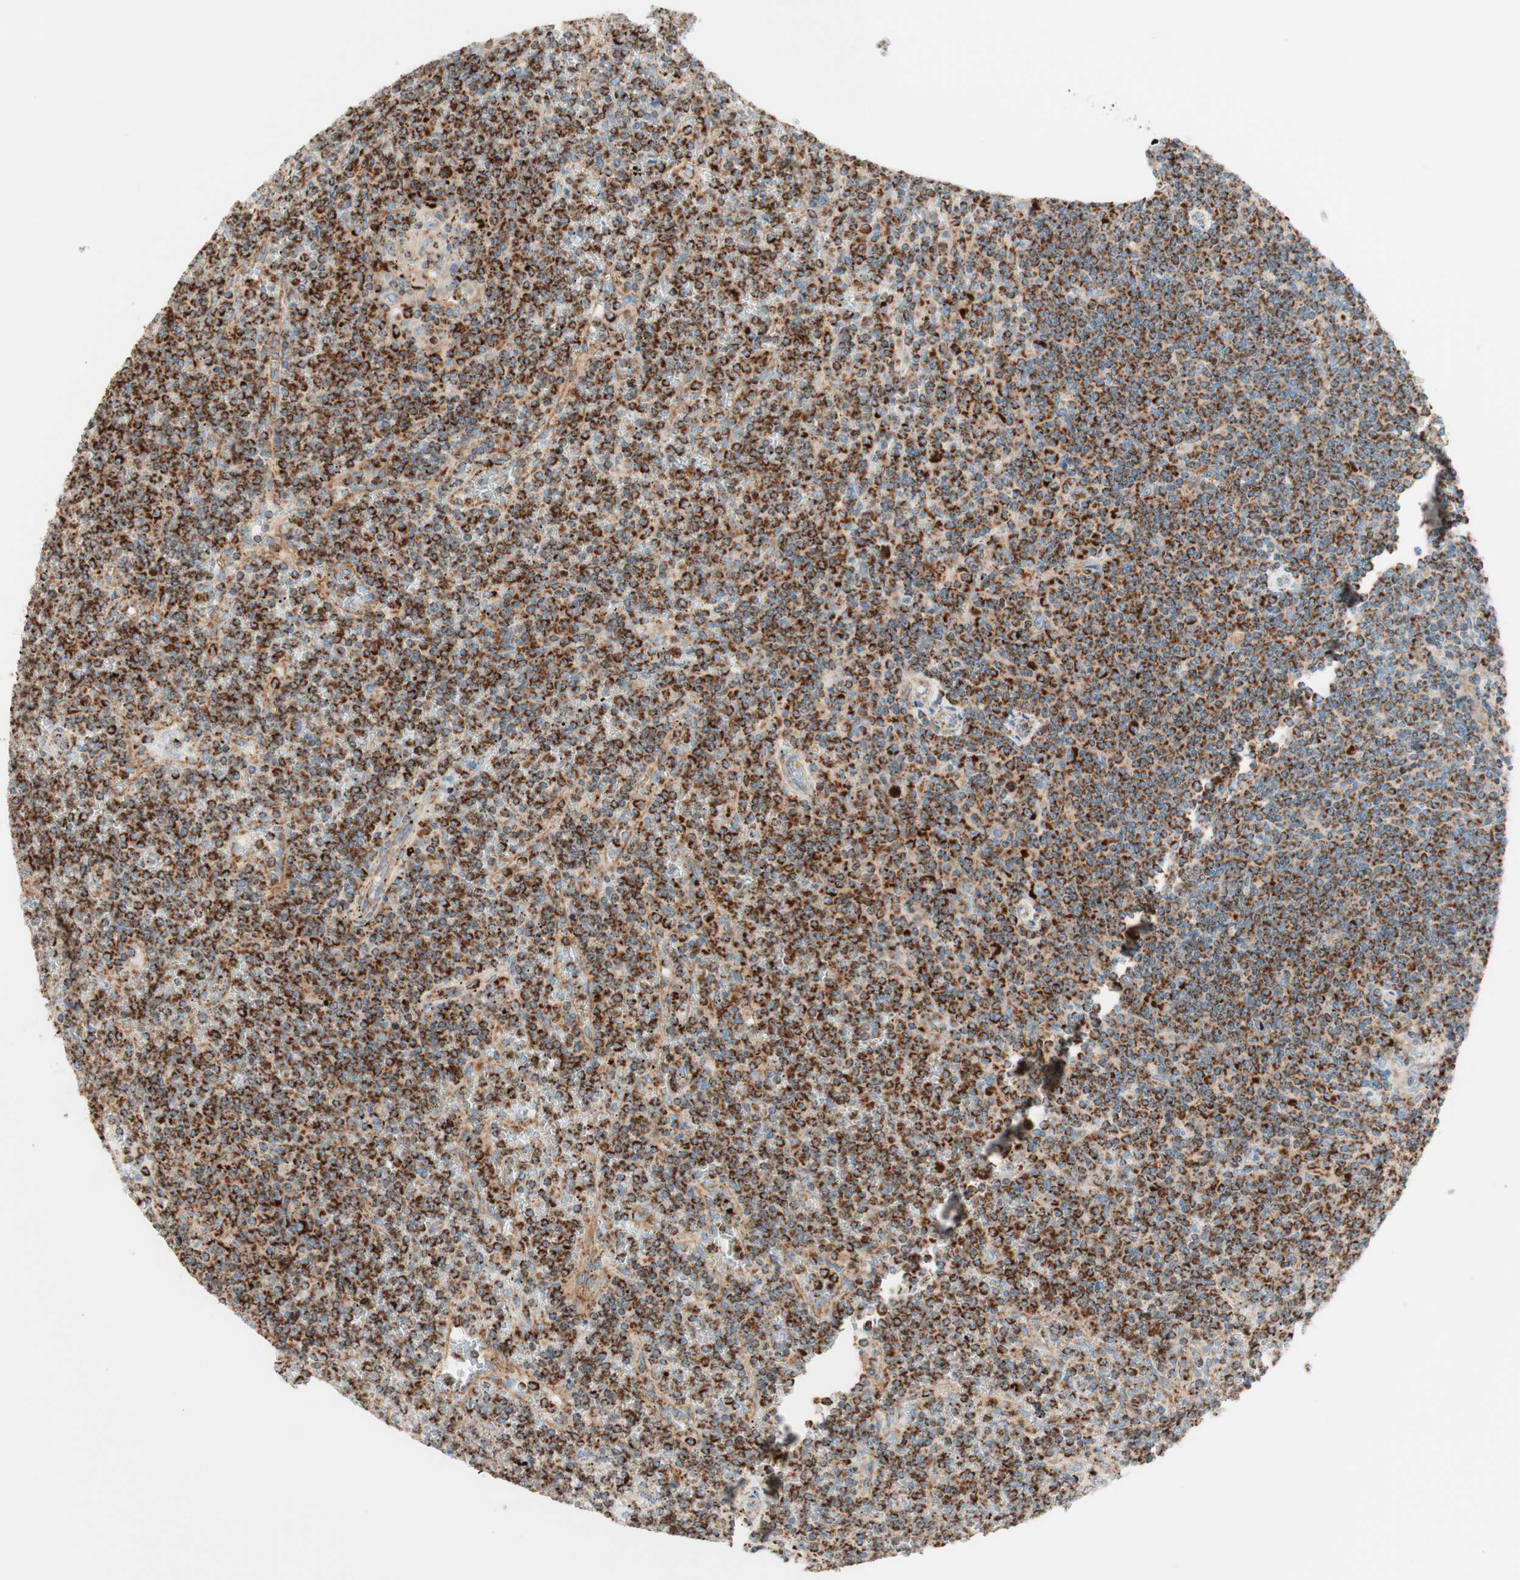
{"staining": {"intensity": "strong", "quantity": ">75%", "location": "cytoplasmic/membranous"}, "tissue": "lymphoma", "cell_type": "Tumor cells", "image_type": "cancer", "snomed": [{"axis": "morphology", "description": "Malignant lymphoma, non-Hodgkin's type, Low grade"}, {"axis": "topography", "description": "Spleen"}], "caption": "IHC image of neoplastic tissue: human low-grade malignant lymphoma, non-Hodgkin's type stained using immunohistochemistry (IHC) displays high levels of strong protein expression localized specifically in the cytoplasmic/membranous of tumor cells, appearing as a cytoplasmic/membranous brown color.", "gene": "TOMM20", "patient": {"sex": "female", "age": 19}}